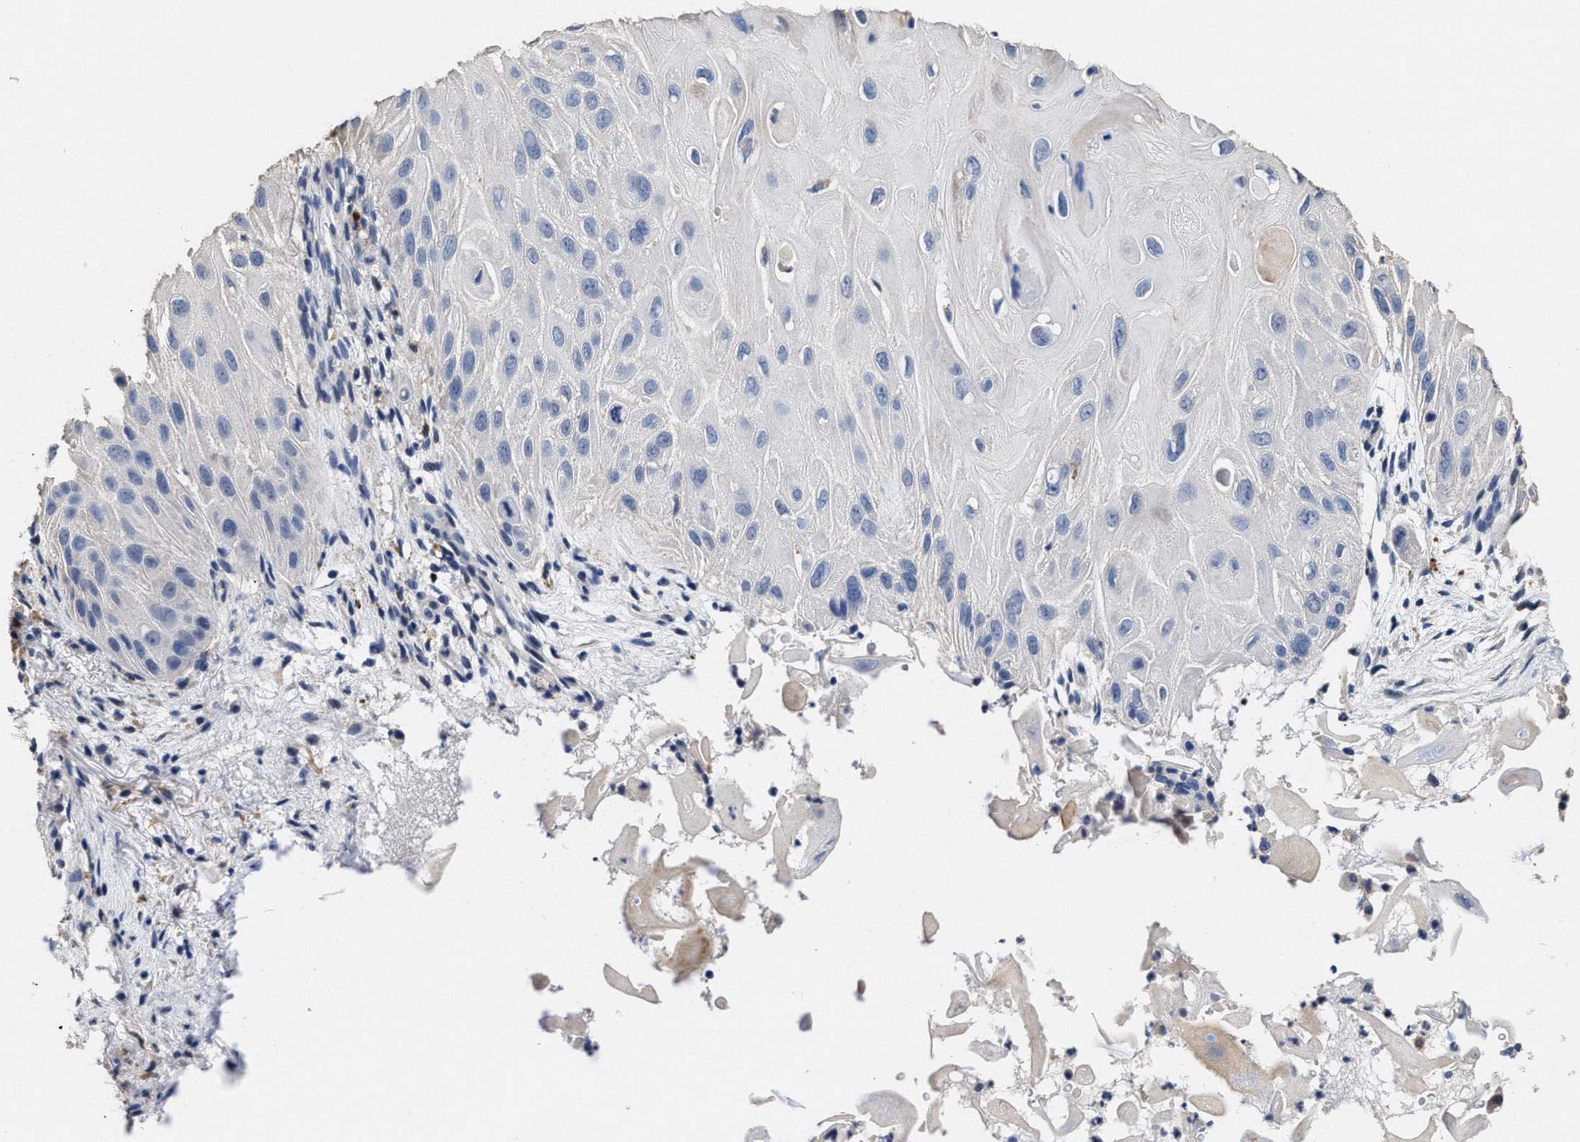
{"staining": {"intensity": "negative", "quantity": "none", "location": "none"}, "tissue": "skin cancer", "cell_type": "Tumor cells", "image_type": "cancer", "snomed": [{"axis": "morphology", "description": "Squamous cell carcinoma, NOS"}, {"axis": "topography", "description": "Skin"}], "caption": "This is an immunohistochemistry histopathology image of human skin squamous cell carcinoma. There is no staining in tumor cells.", "gene": "ZFAT", "patient": {"sex": "female", "age": 77}}